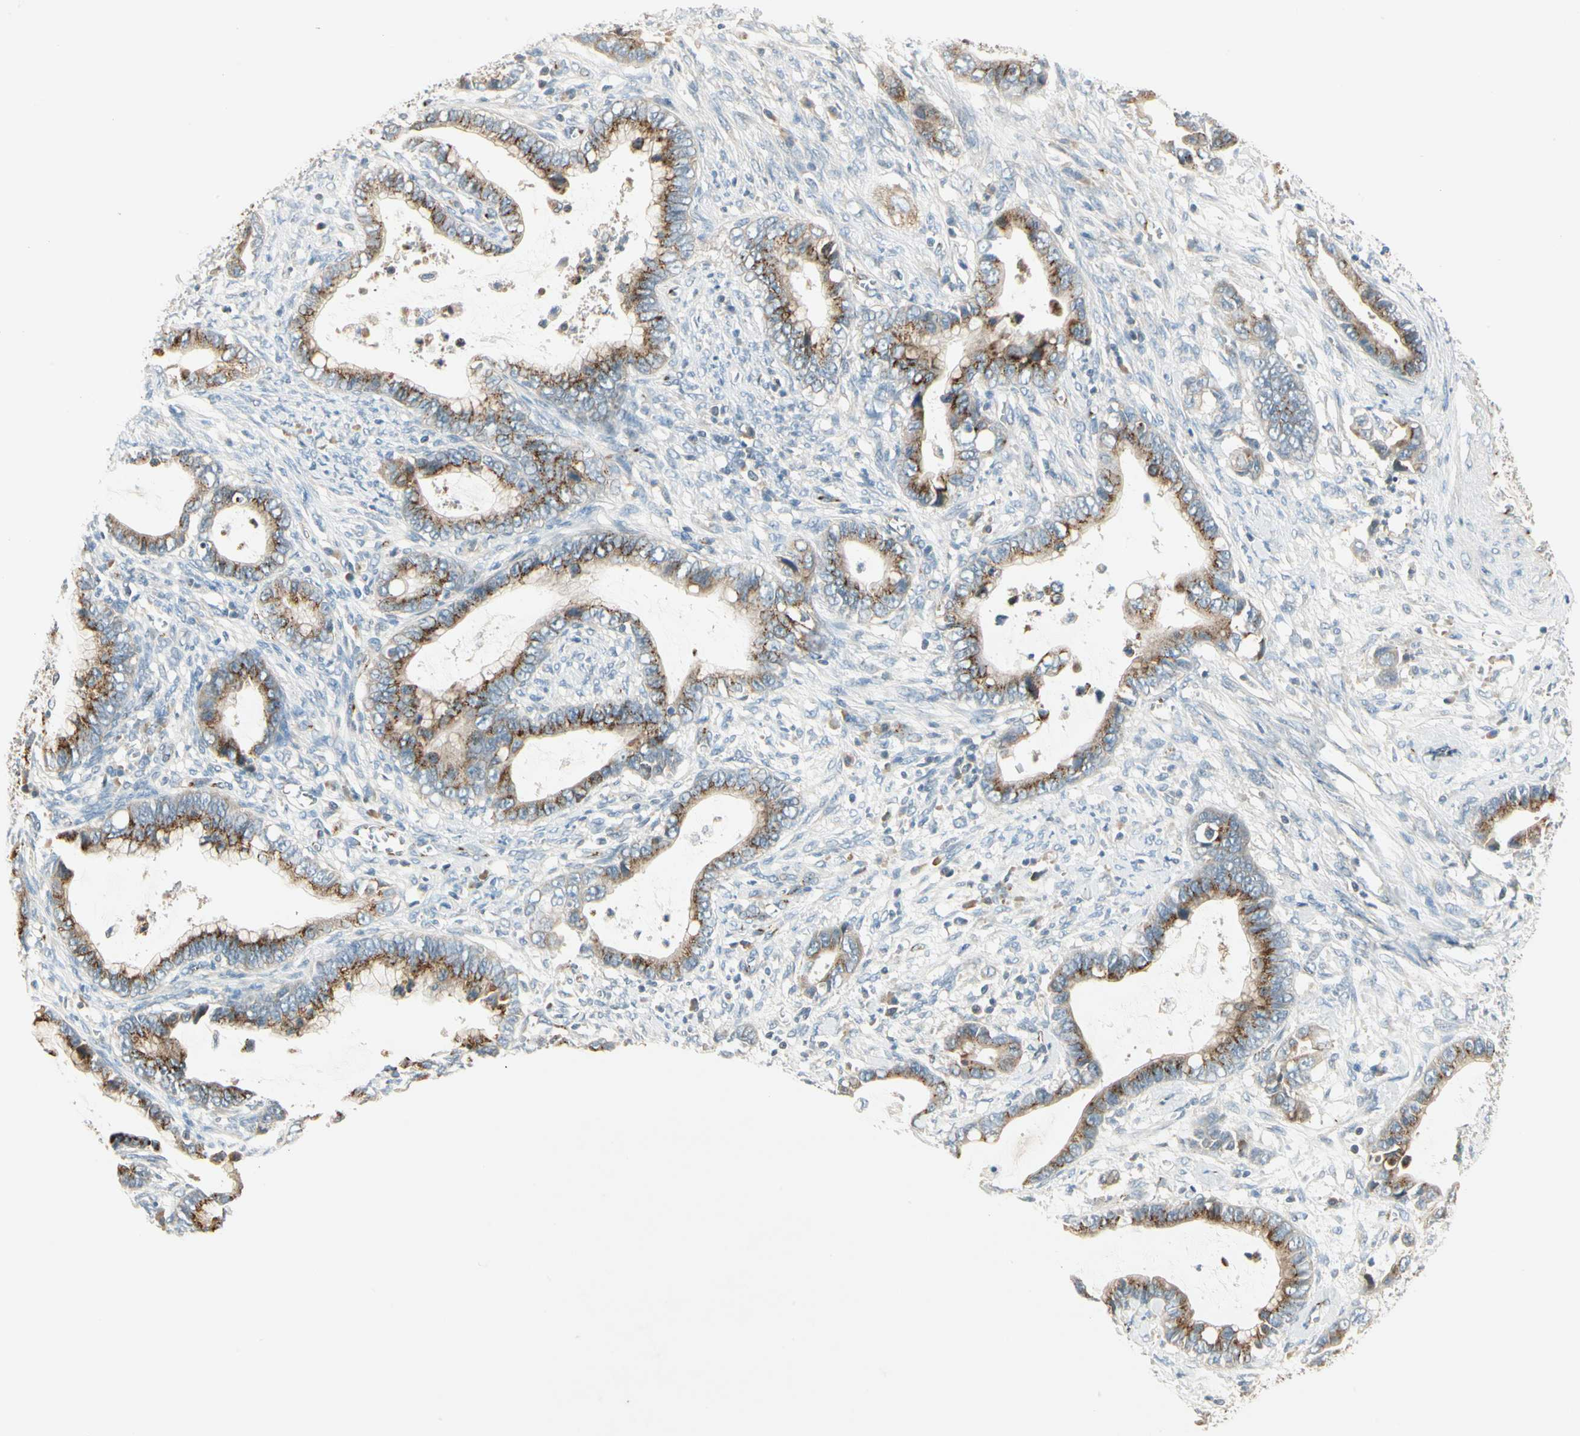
{"staining": {"intensity": "moderate", "quantity": ">75%", "location": "cytoplasmic/membranous"}, "tissue": "cervical cancer", "cell_type": "Tumor cells", "image_type": "cancer", "snomed": [{"axis": "morphology", "description": "Adenocarcinoma, NOS"}, {"axis": "topography", "description": "Cervix"}], "caption": "Protein staining of cervical cancer (adenocarcinoma) tissue displays moderate cytoplasmic/membranous positivity in about >75% of tumor cells.", "gene": "MANSC1", "patient": {"sex": "female", "age": 44}}